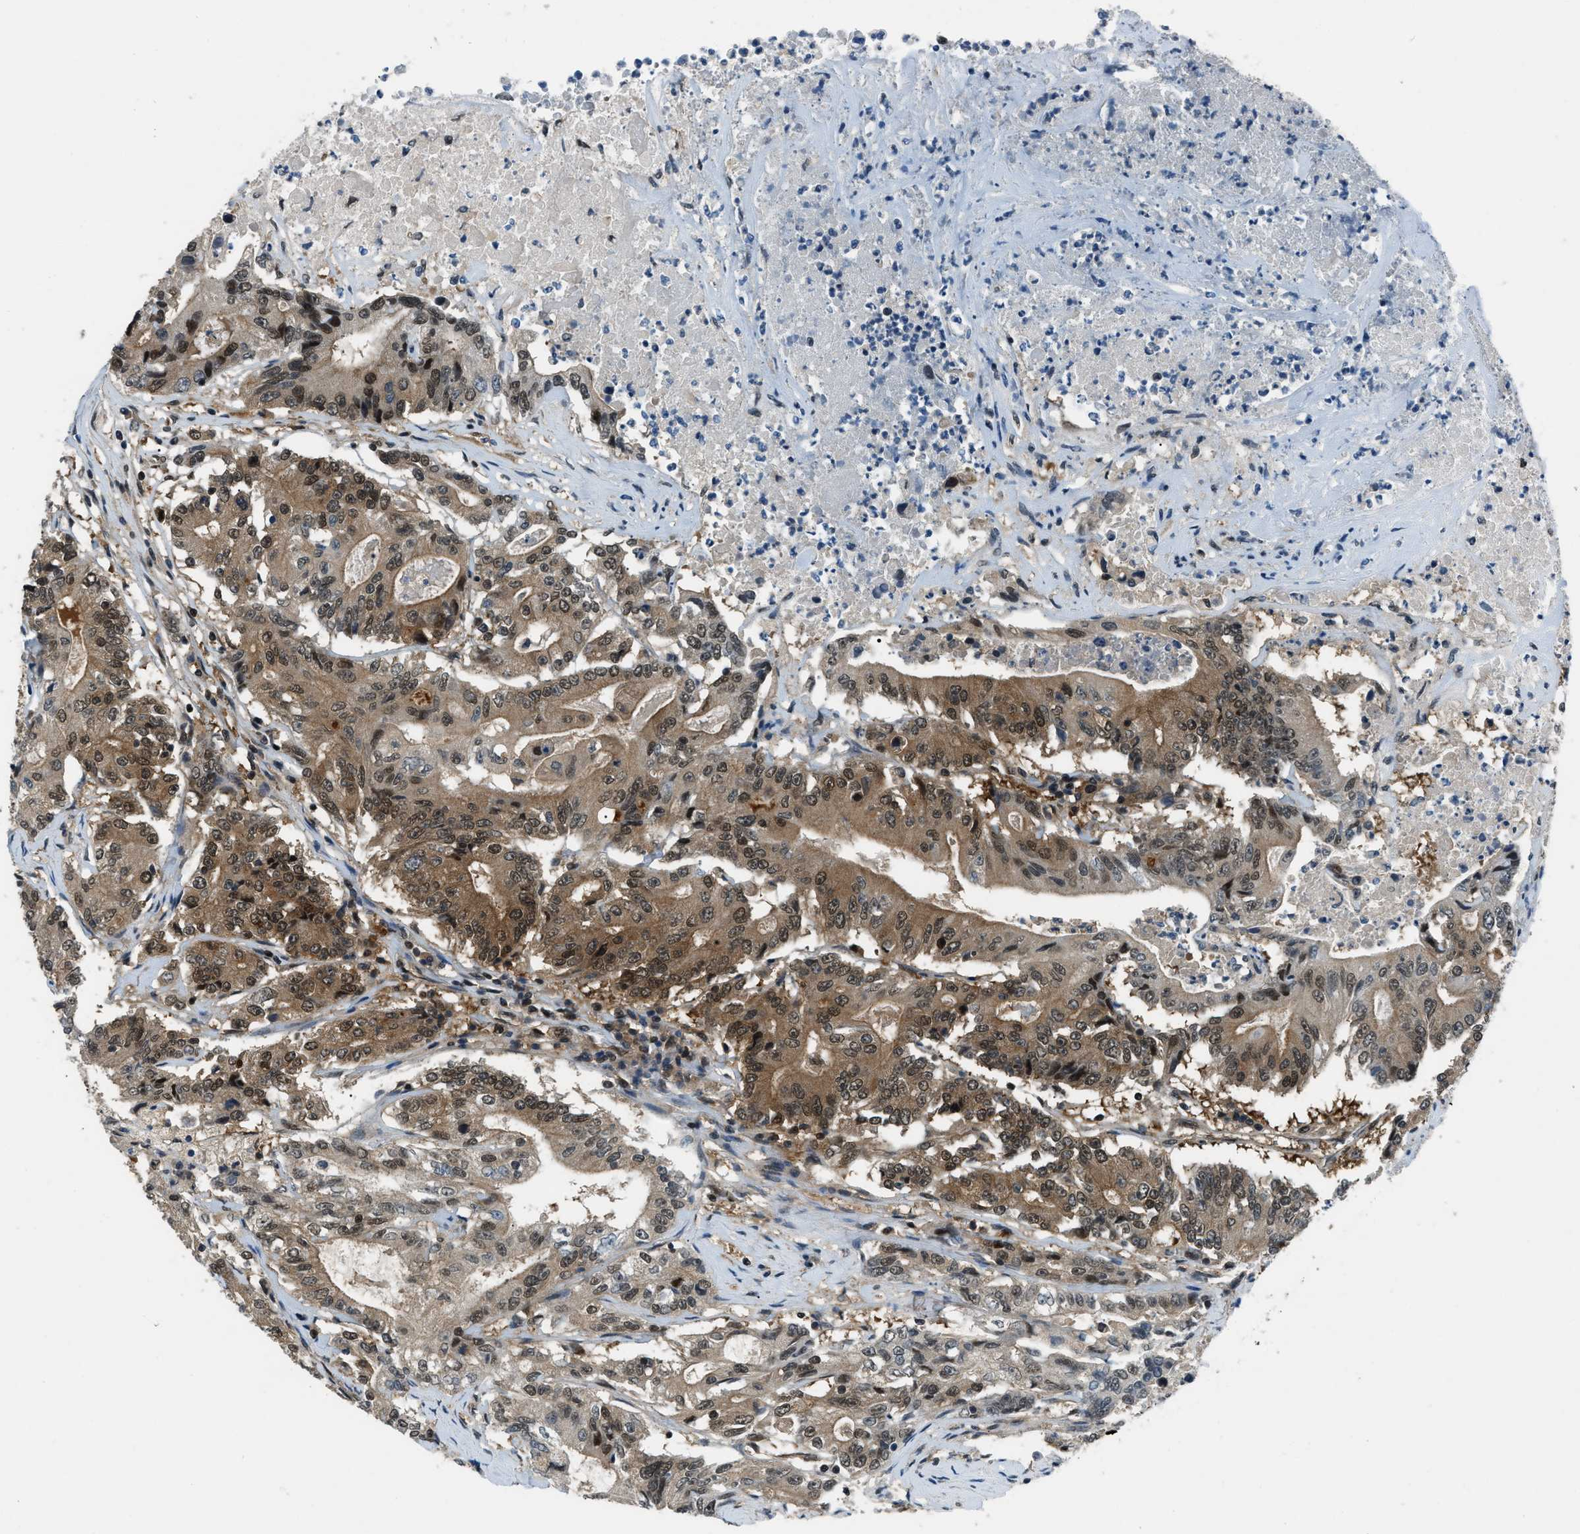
{"staining": {"intensity": "moderate", "quantity": ">75%", "location": "cytoplasmic/membranous,nuclear"}, "tissue": "colorectal cancer", "cell_type": "Tumor cells", "image_type": "cancer", "snomed": [{"axis": "morphology", "description": "Adenocarcinoma, NOS"}, {"axis": "topography", "description": "Colon"}], "caption": "A high-resolution histopathology image shows immunohistochemistry staining of colorectal cancer, which exhibits moderate cytoplasmic/membranous and nuclear positivity in approximately >75% of tumor cells.", "gene": "NUDCD3", "patient": {"sex": "female", "age": 77}}